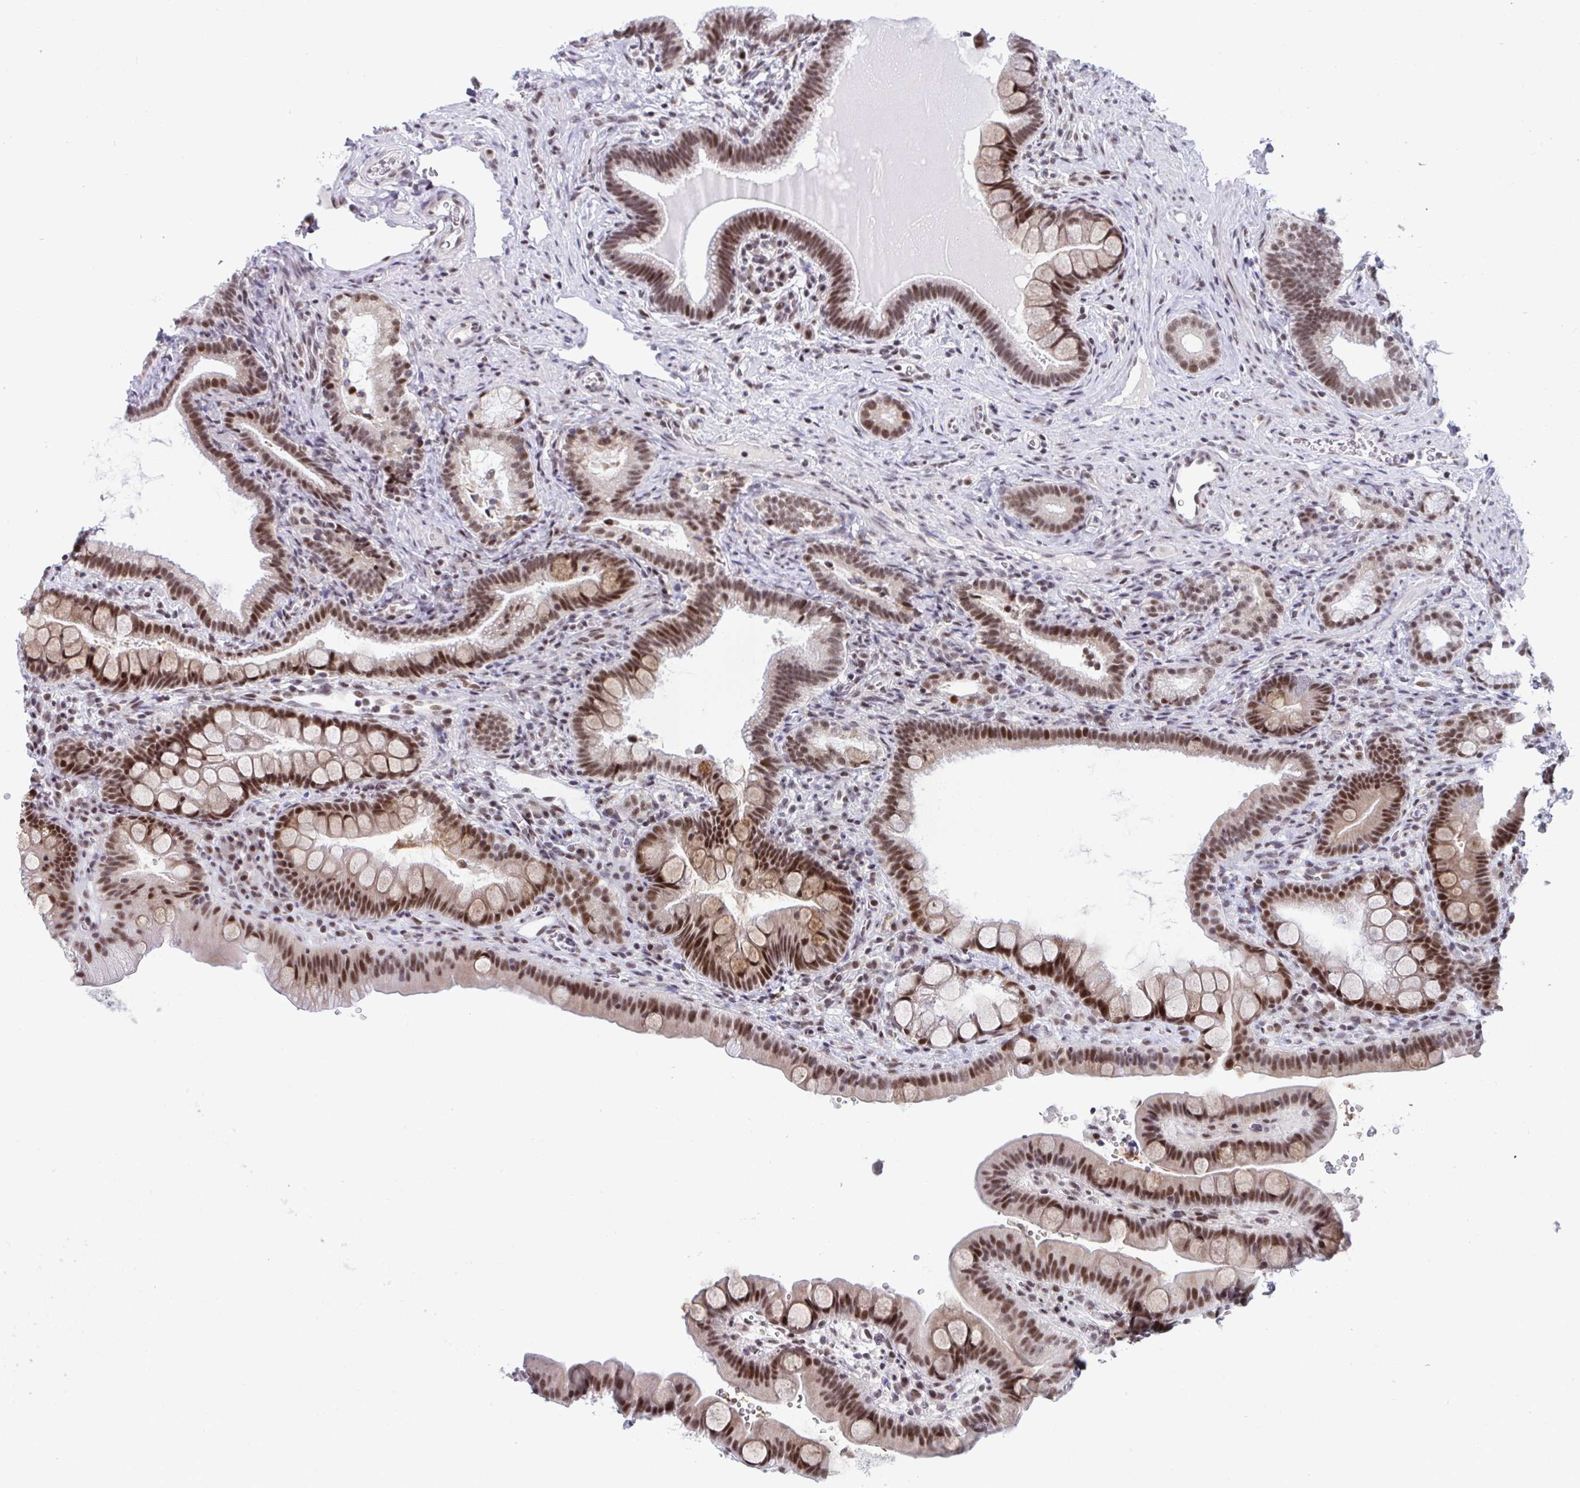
{"staining": {"intensity": "moderate", "quantity": ">75%", "location": "nuclear"}, "tissue": "duodenum", "cell_type": "Glandular cells", "image_type": "normal", "snomed": [{"axis": "morphology", "description": "Normal tissue, NOS"}, {"axis": "topography", "description": "Duodenum"}], "caption": "Immunohistochemistry histopathology image of unremarkable duodenum: human duodenum stained using immunohistochemistry (IHC) demonstrates medium levels of moderate protein expression localized specifically in the nuclear of glandular cells, appearing as a nuclear brown color.", "gene": "WBP11", "patient": {"sex": "male", "age": 59}}